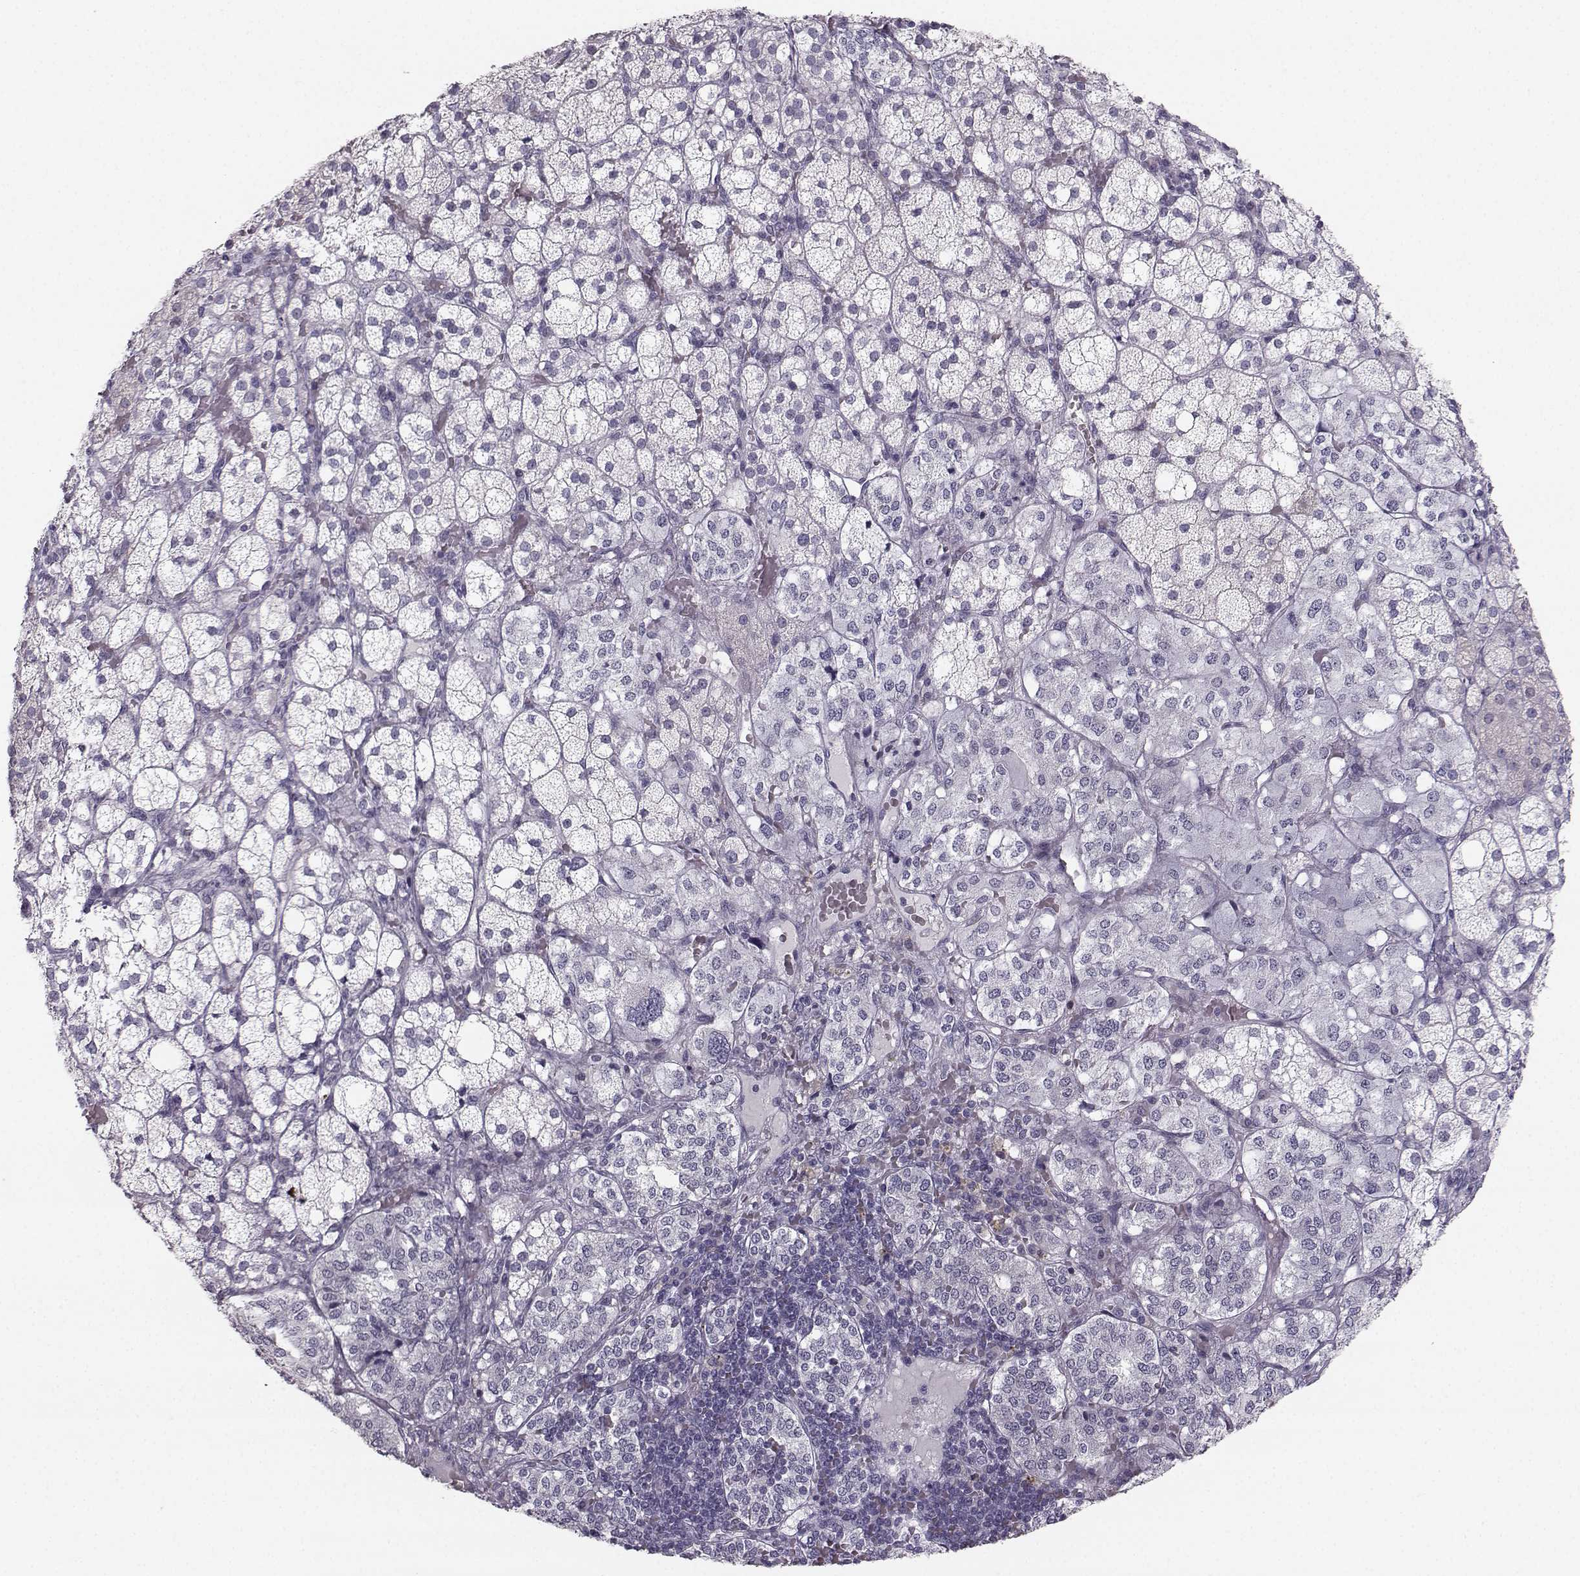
{"staining": {"intensity": "negative", "quantity": "none", "location": "none"}, "tissue": "adrenal gland", "cell_type": "Glandular cells", "image_type": "normal", "snomed": [{"axis": "morphology", "description": "Normal tissue, NOS"}, {"axis": "topography", "description": "Adrenal gland"}], "caption": "Image shows no significant protein expression in glandular cells of unremarkable adrenal gland. Nuclei are stained in blue.", "gene": "CASR", "patient": {"sex": "male", "age": 53}}